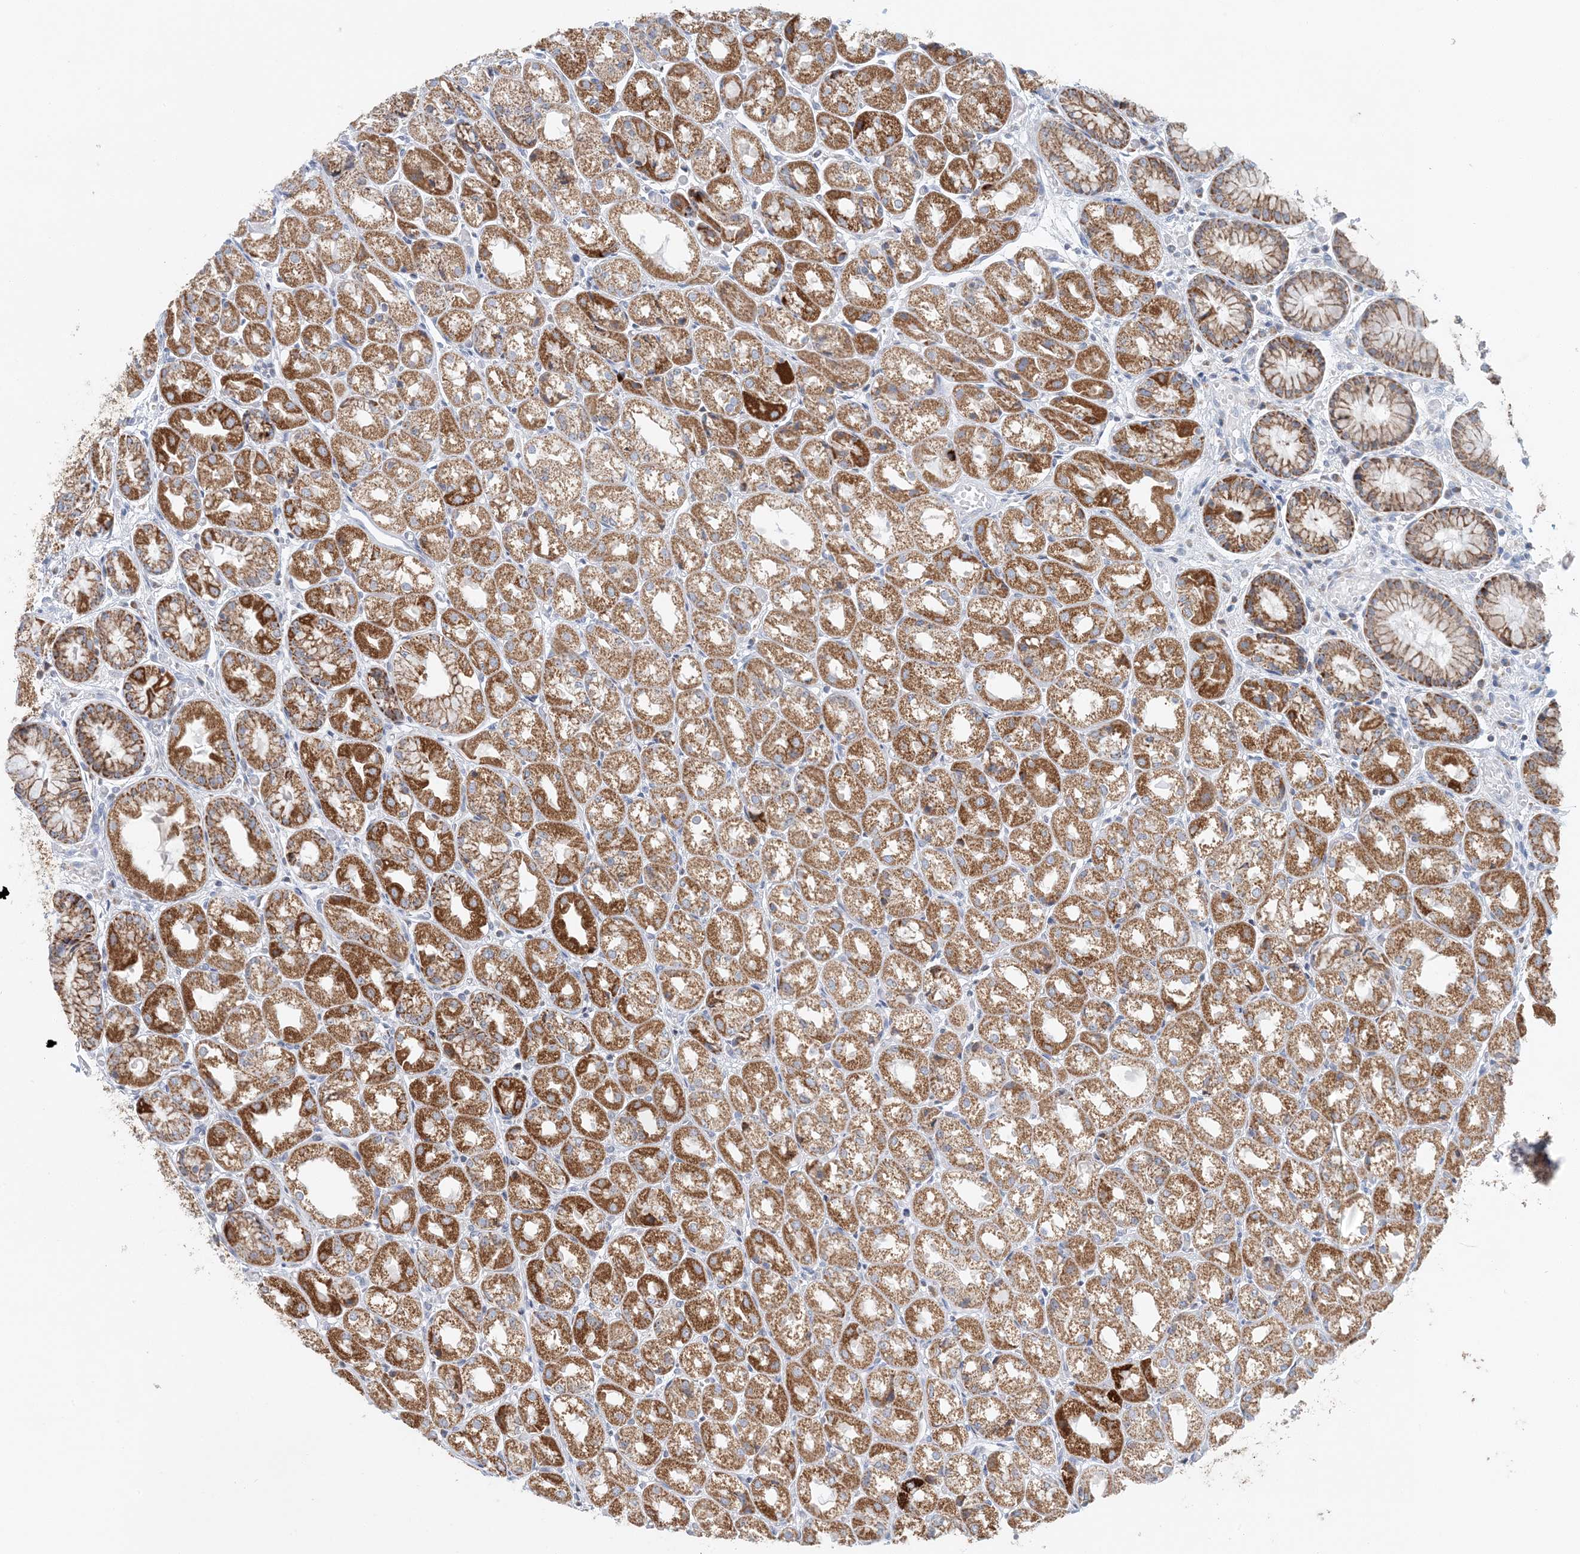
{"staining": {"intensity": "strong", "quantity": ">75%", "location": "cytoplasmic/membranous"}, "tissue": "stomach", "cell_type": "Glandular cells", "image_type": "normal", "snomed": [{"axis": "morphology", "description": "Normal tissue, NOS"}, {"axis": "topography", "description": "Stomach, upper"}], "caption": "This histopathology image exhibits immunohistochemistry (IHC) staining of unremarkable stomach, with high strong cytoplasmic/membranous expression in about >75% of glandular cells.", "gene": "BDH1", "patient": {"sex": "male", "age": 72}}